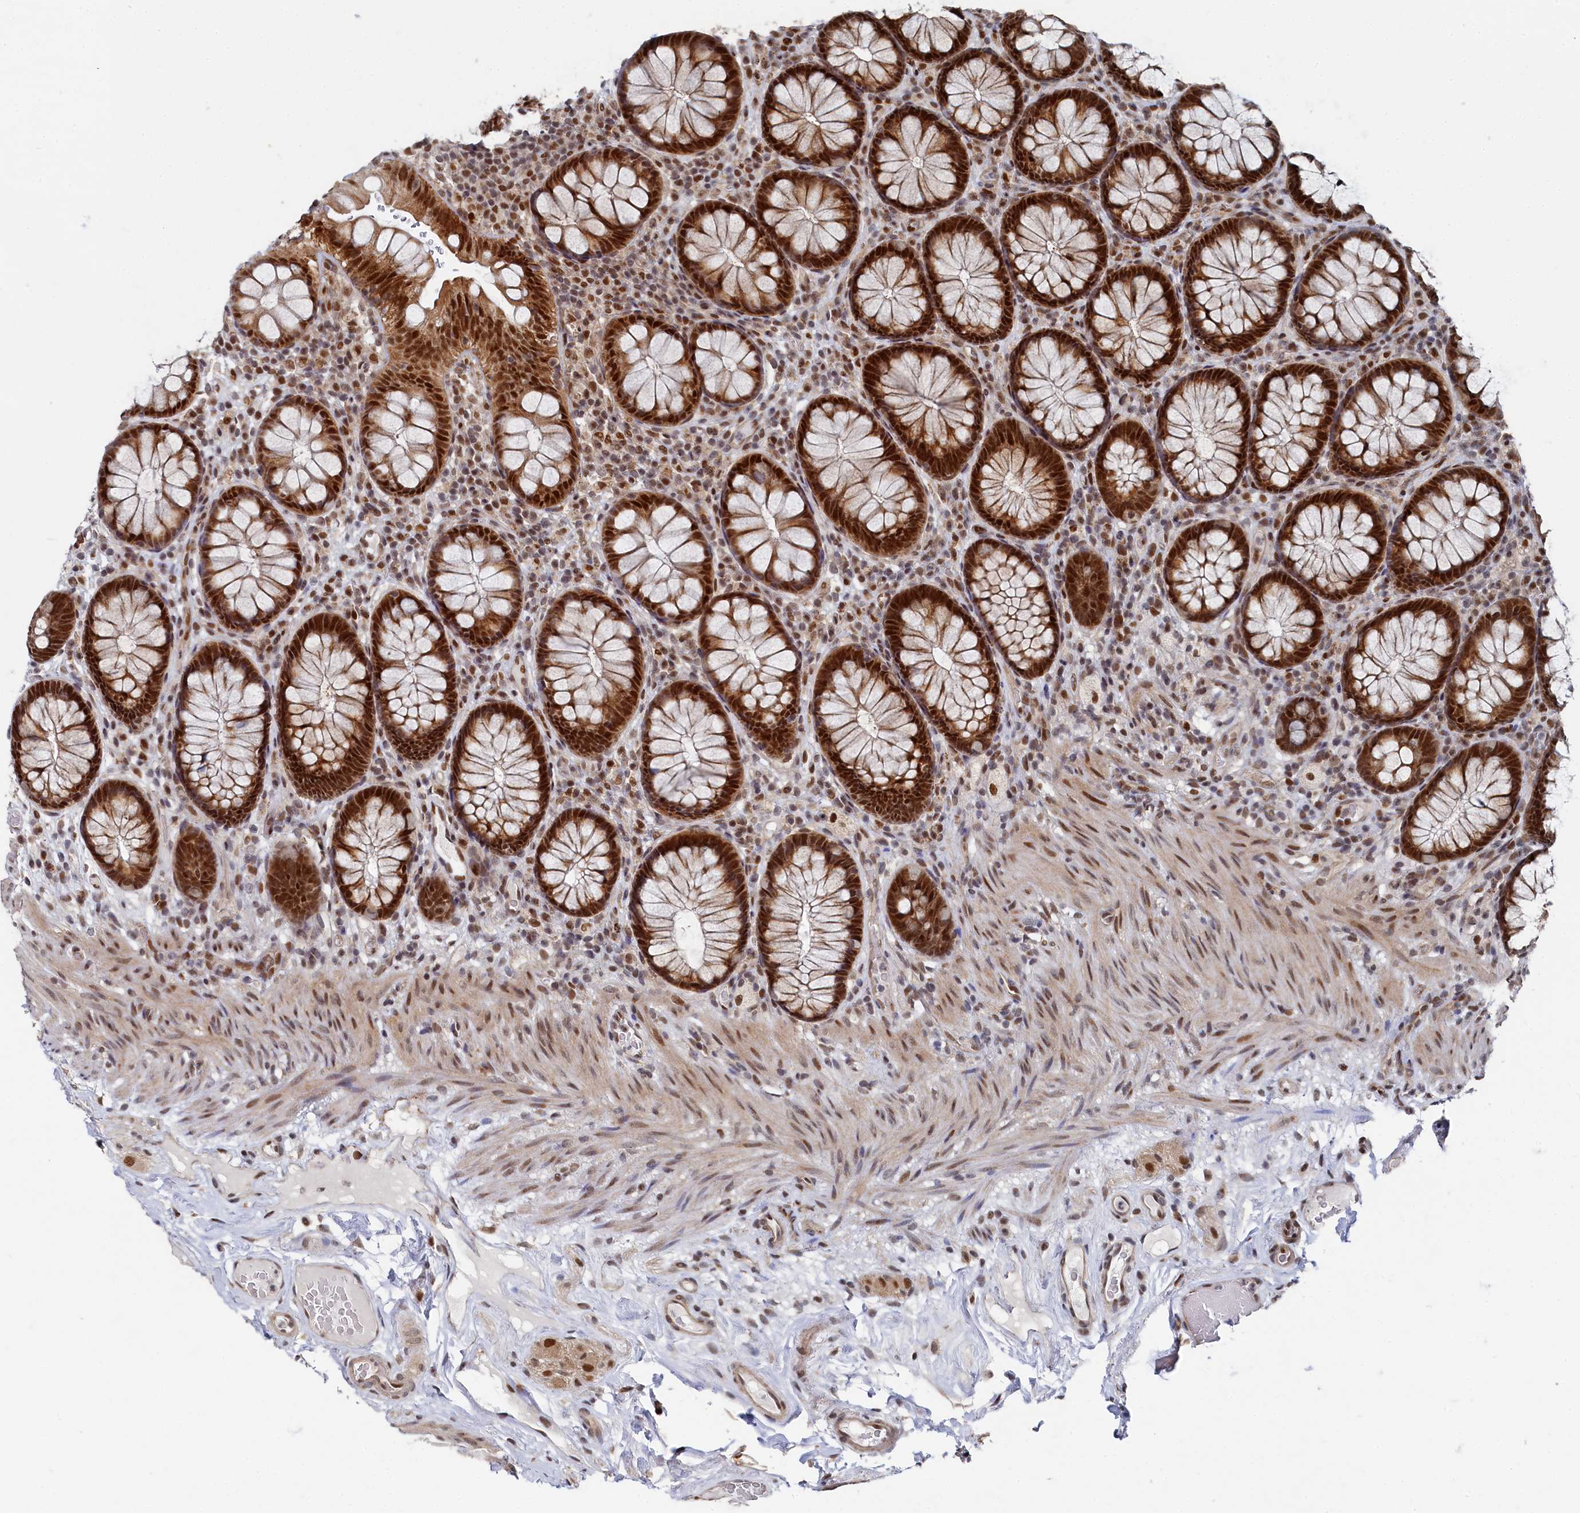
{"staining": {"intensity": "strong", "quantity": ">75%", "location": "cytoplasmic/membranous,nuclear"}, "tissue": "rectum", "cell_type": "Glandular cells", "image_type": "normal", "snomed": [{"axis": "morphology", "description": "Normal tissue, NOS"}, {"axis": "topography", "description": "Rectum"}], "caption": "The histopathology image reveals immunohistochemical staining of benign rectum. There is strong cytoplasmic/membranous,nuclear positivity is appreciated in approximately >75% of glandular cells. (IHC, brightfield microscopy, high magnification).", "gene": "BUB3", "patient": {"sex": "male", "age": 83}}